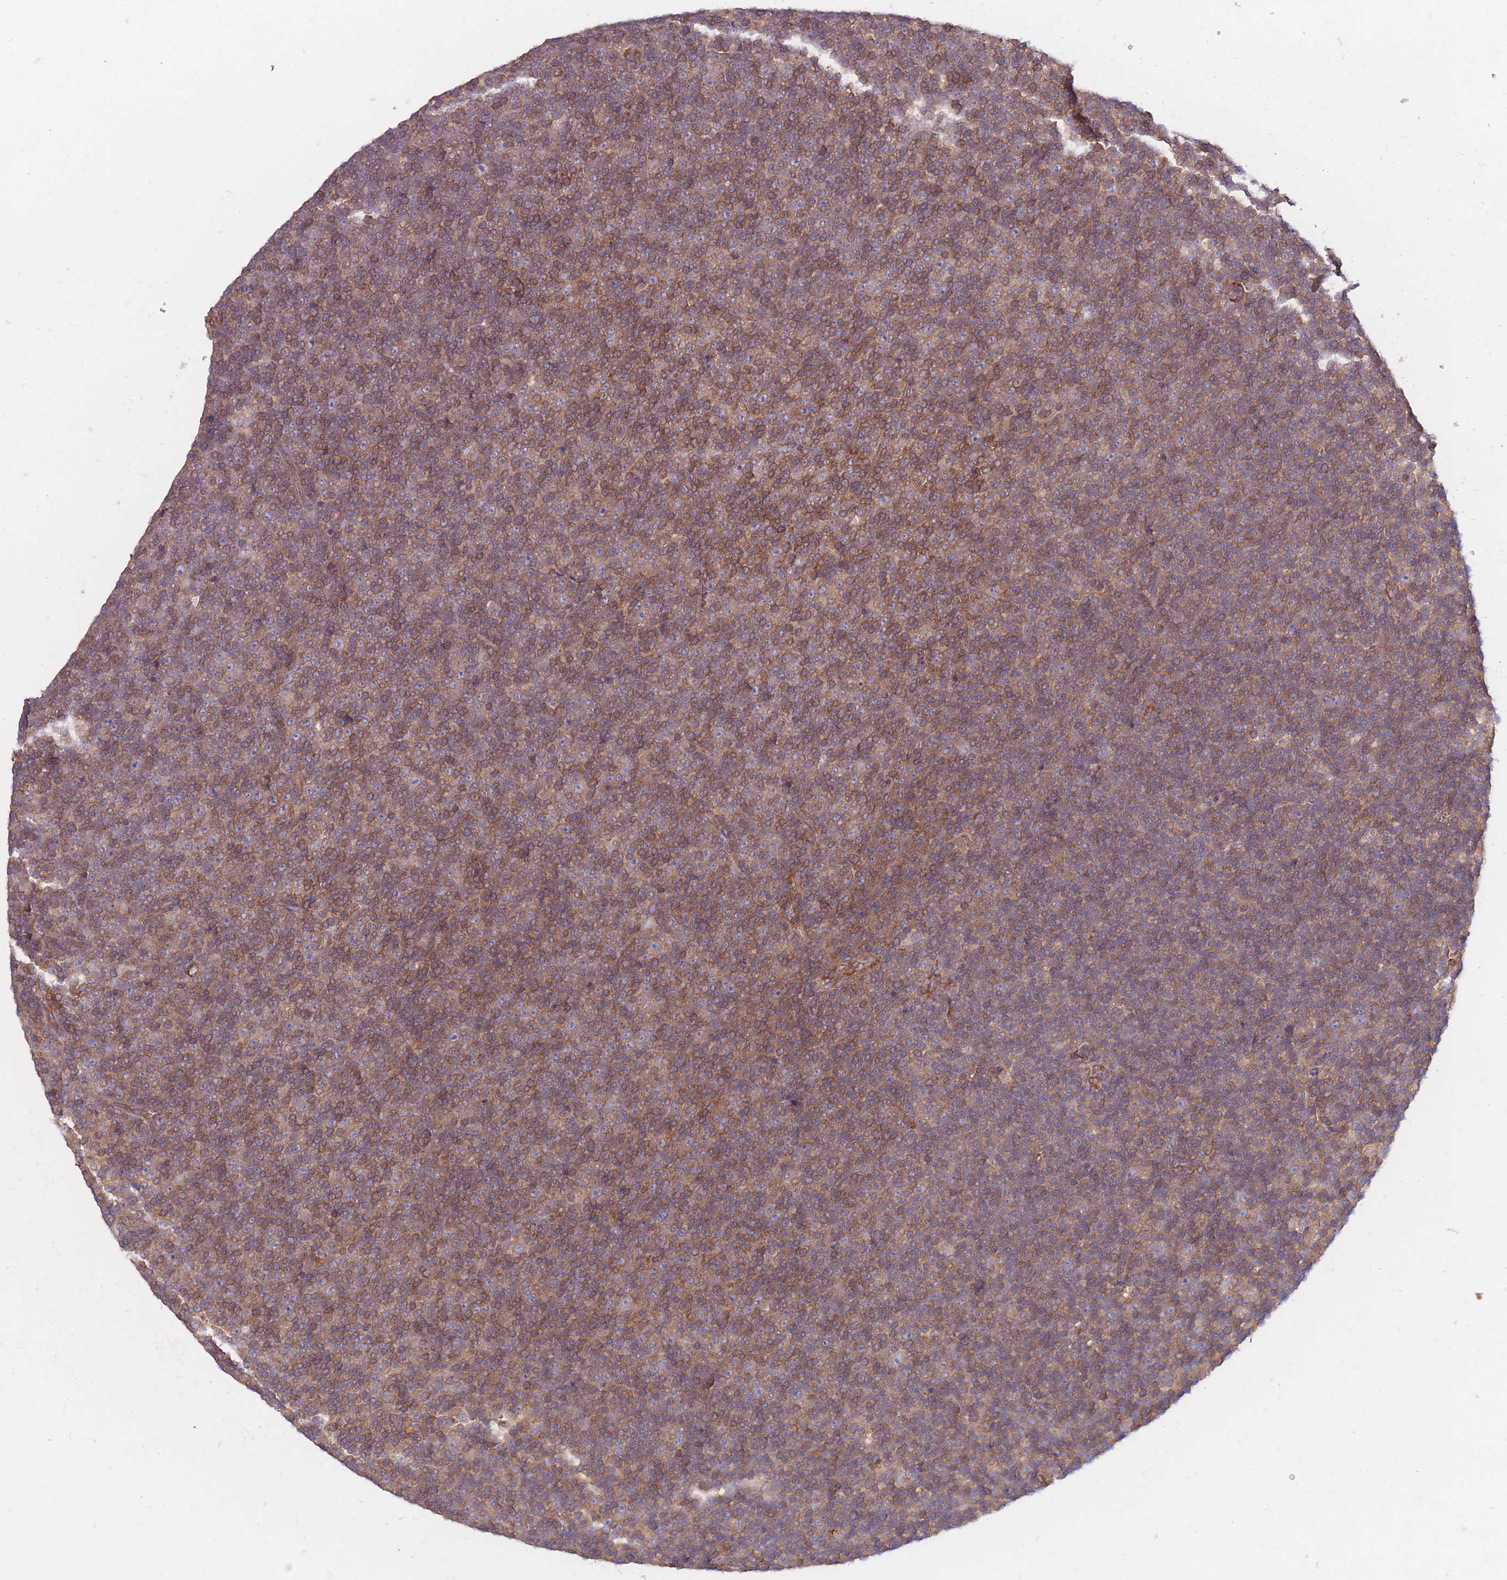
{"staining": {"intensity": "moderate", "quantity": "25%-75%", "location": "cytoplasmic/membranous"}, "tissue": "lymphoma", "cell_type": "Tumor cells", "image_type": "cancer", "snomed": [{"axis": "morphology", "description": "Malignant lymphoma, non-Hodgkin's type, Low grade"}, {"axis": "topography", "description": "Lymph node"}], "caption": "The photomicrograph shows a brown stain indicating the presence of a protein in the cytoplasmic/membranous of tumor cells in lymphoma.", "gene": "GGA1", "patient": {"sex": "female", "age": 67}}